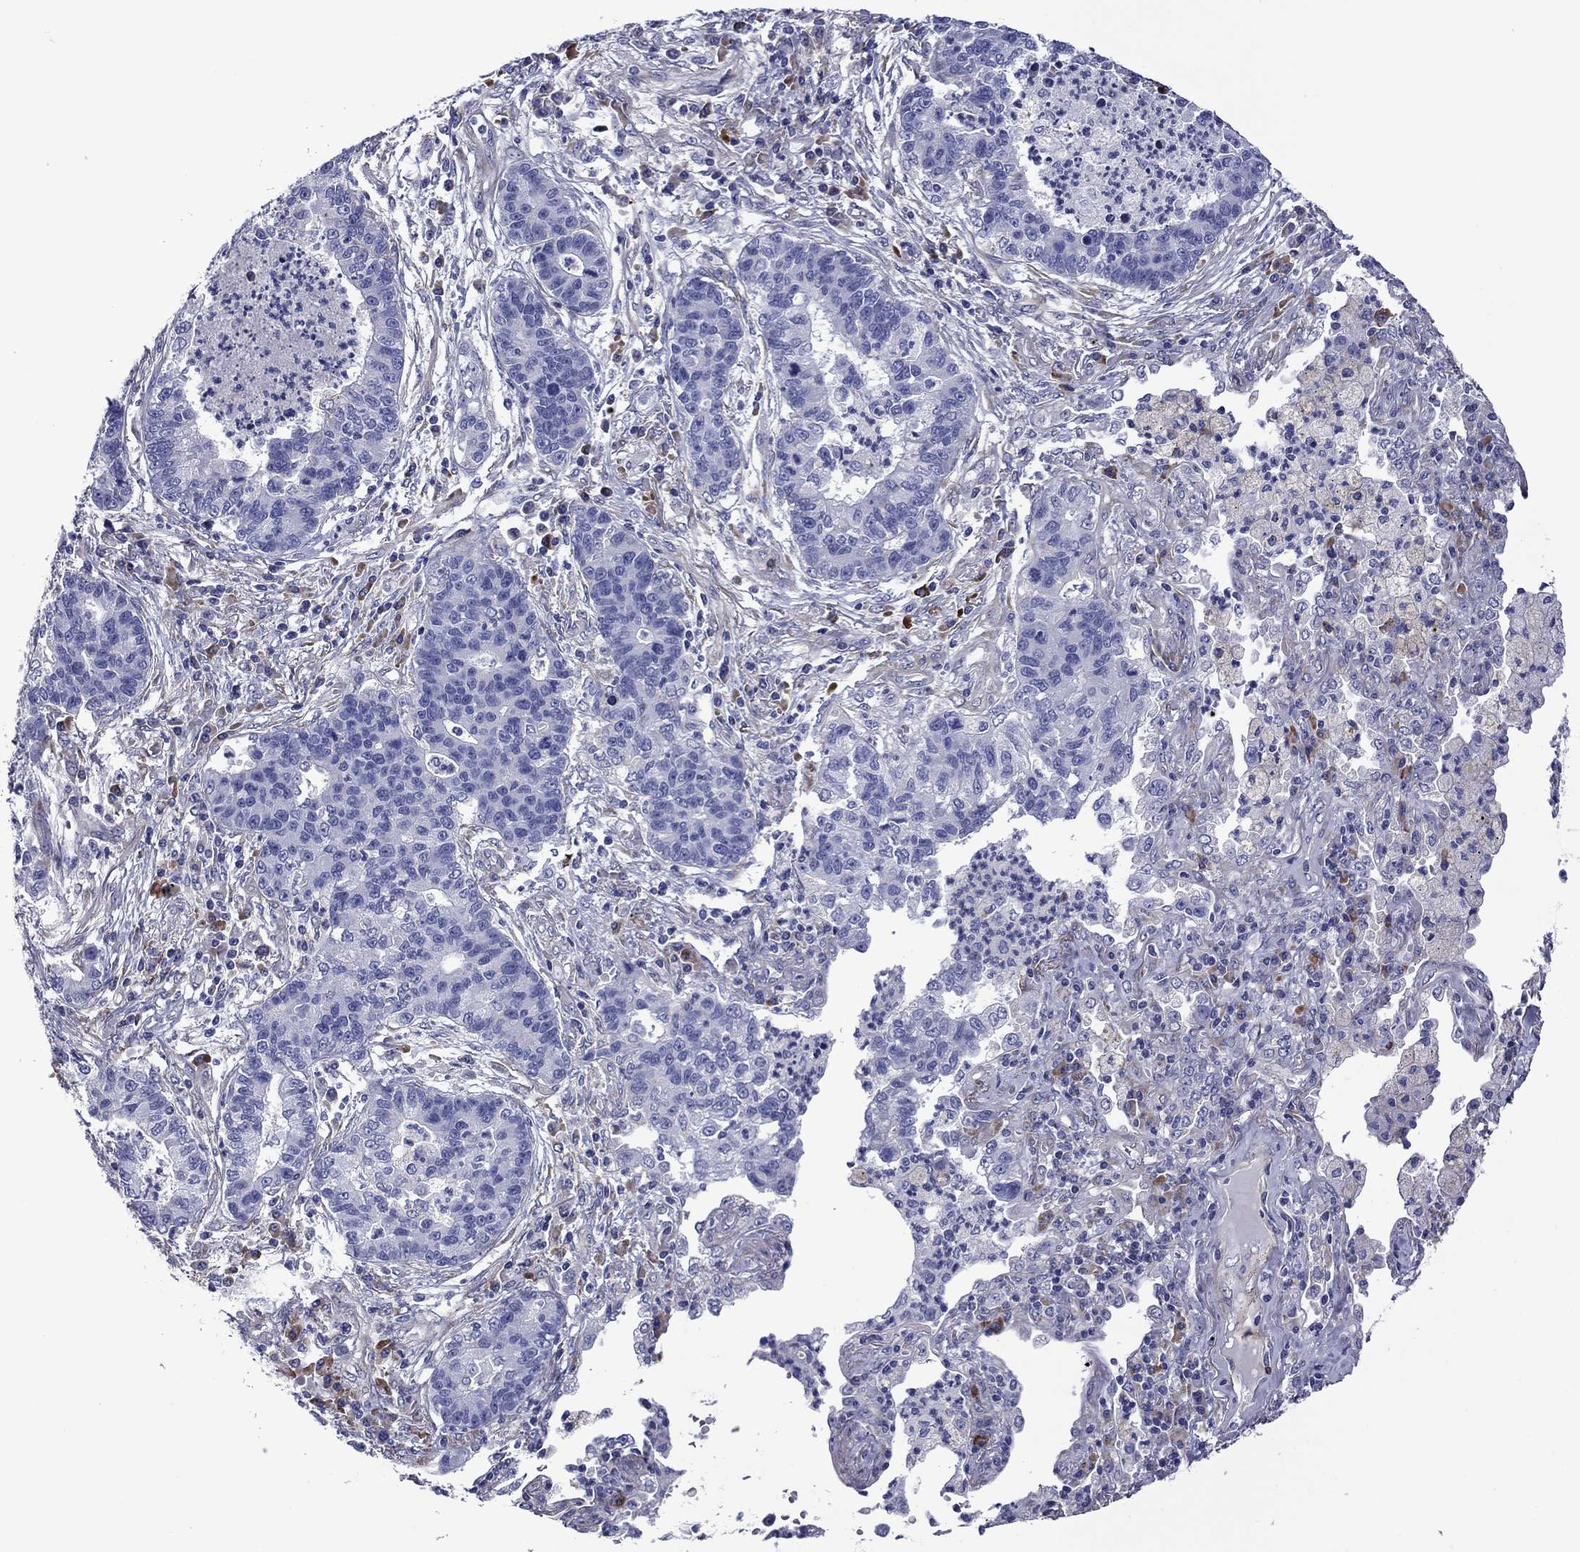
{"staining": {"intensity": "negative", "quantity": "none", "location": "none"}, "tissue": "lung cancer", "cell_type": "Tumor cells", "image_type": "cancer", "snomed": [{"axis": "morphology", "description": "Adenocarcinoma, NOS"}, {"axis": "topography", "description": "Lung"}], "caption": "Immunohistochemistry histopathology image of human lung cancer stained for a protein (brown), which demonstrates no expression in tumor cells.", "gene": "HSPG2", "patient": {"sex": "female", "age": 57}}